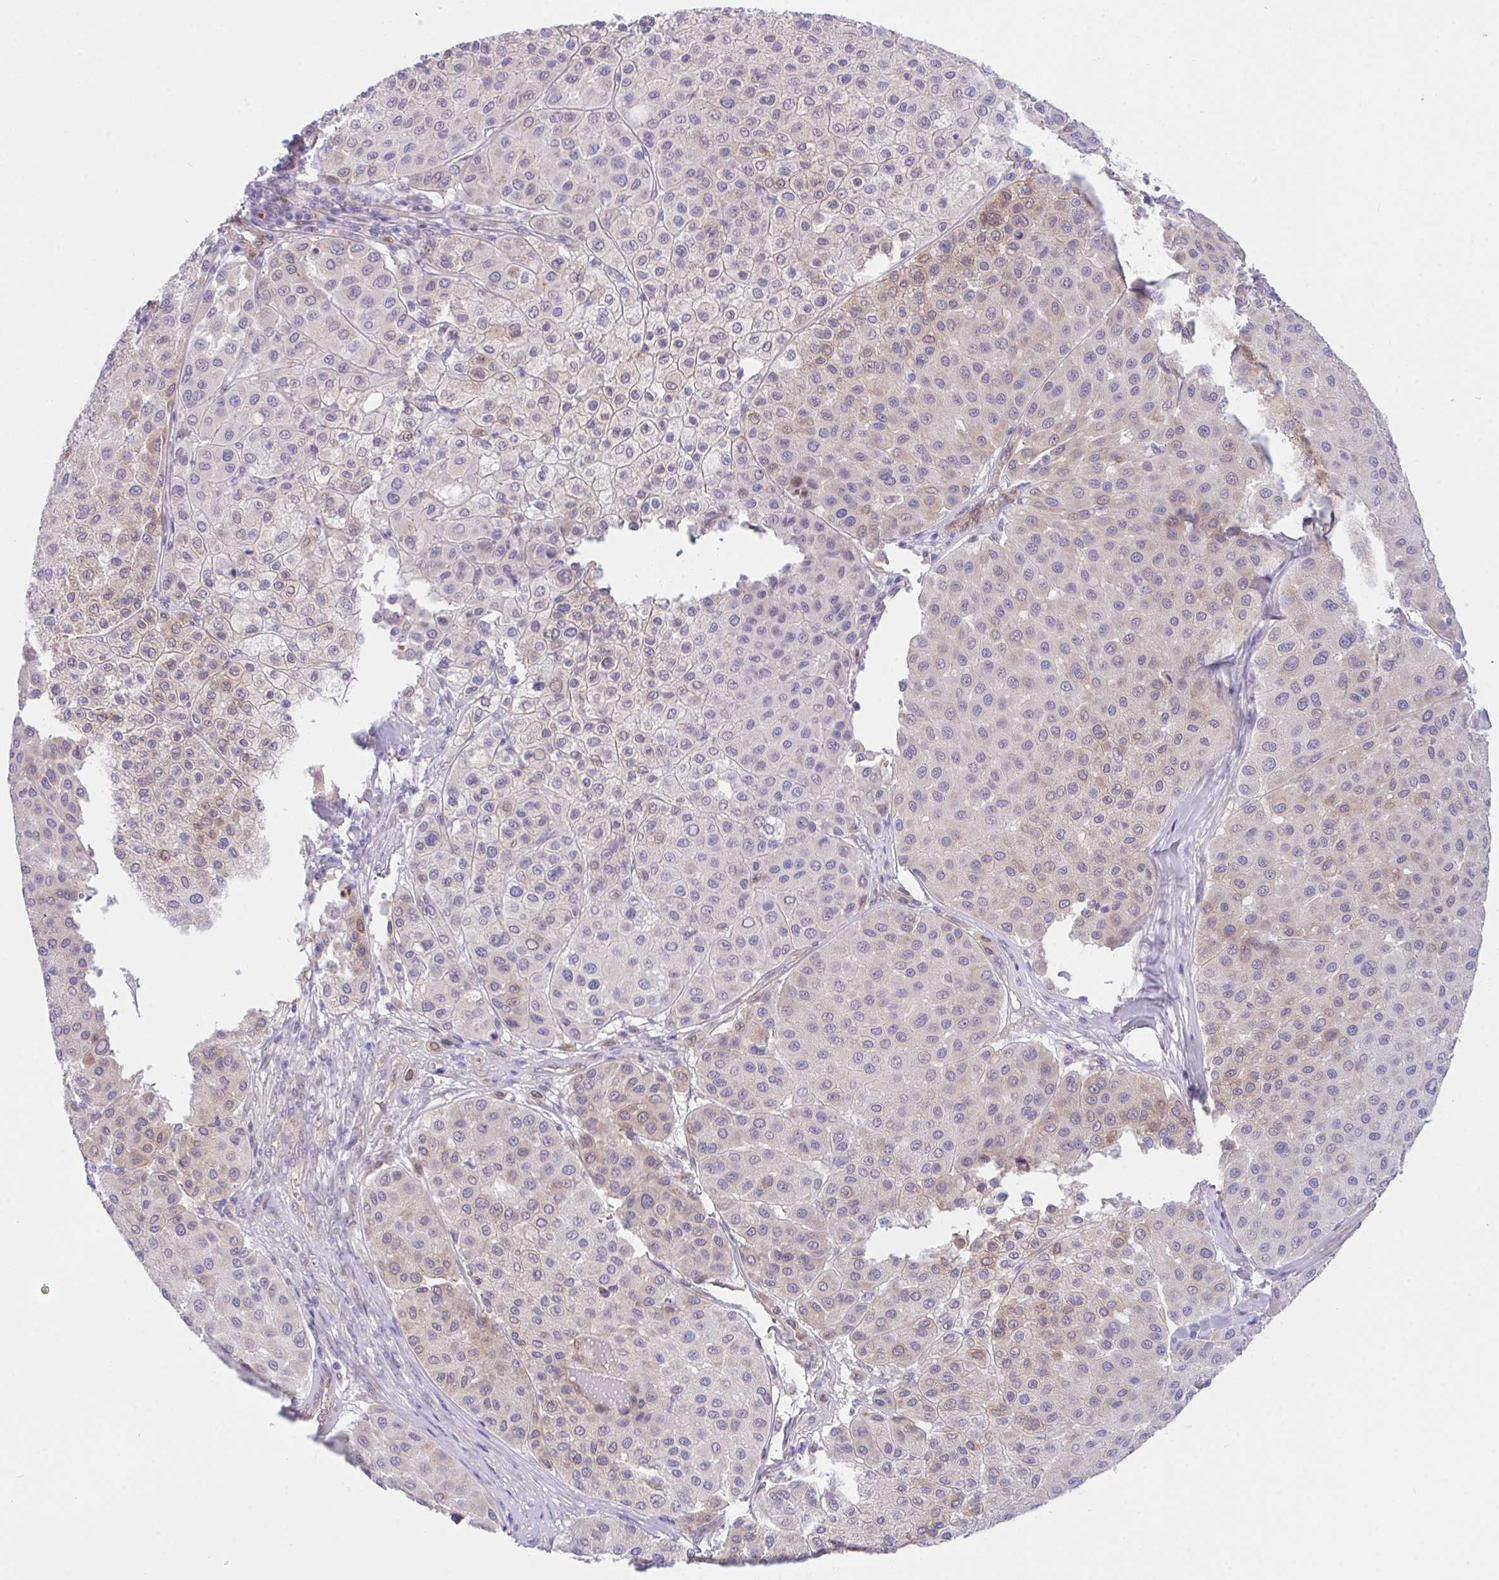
{"staining": {"intensity": "moderate", "quantity": "25%-75%", "location": "cytoplasmic/membranous"}, "tissue": "melanoma", "cell_type": "Tumor cells", "image_type": "cancer", "snomed": [{"axis": "morphology", "description": "Malignant melanoma, Metastatic site"}, {"axis": "topography", "description": "Smooth muscle"}], "caption": "Melanoma stained for a protein (brown) exhibits moderate cytoplasmic/membranous positive staining in approximately 25%-75% of tumor cells.", "gene": "ZBED3", "patient": {"sex": "male", "age": 41}}